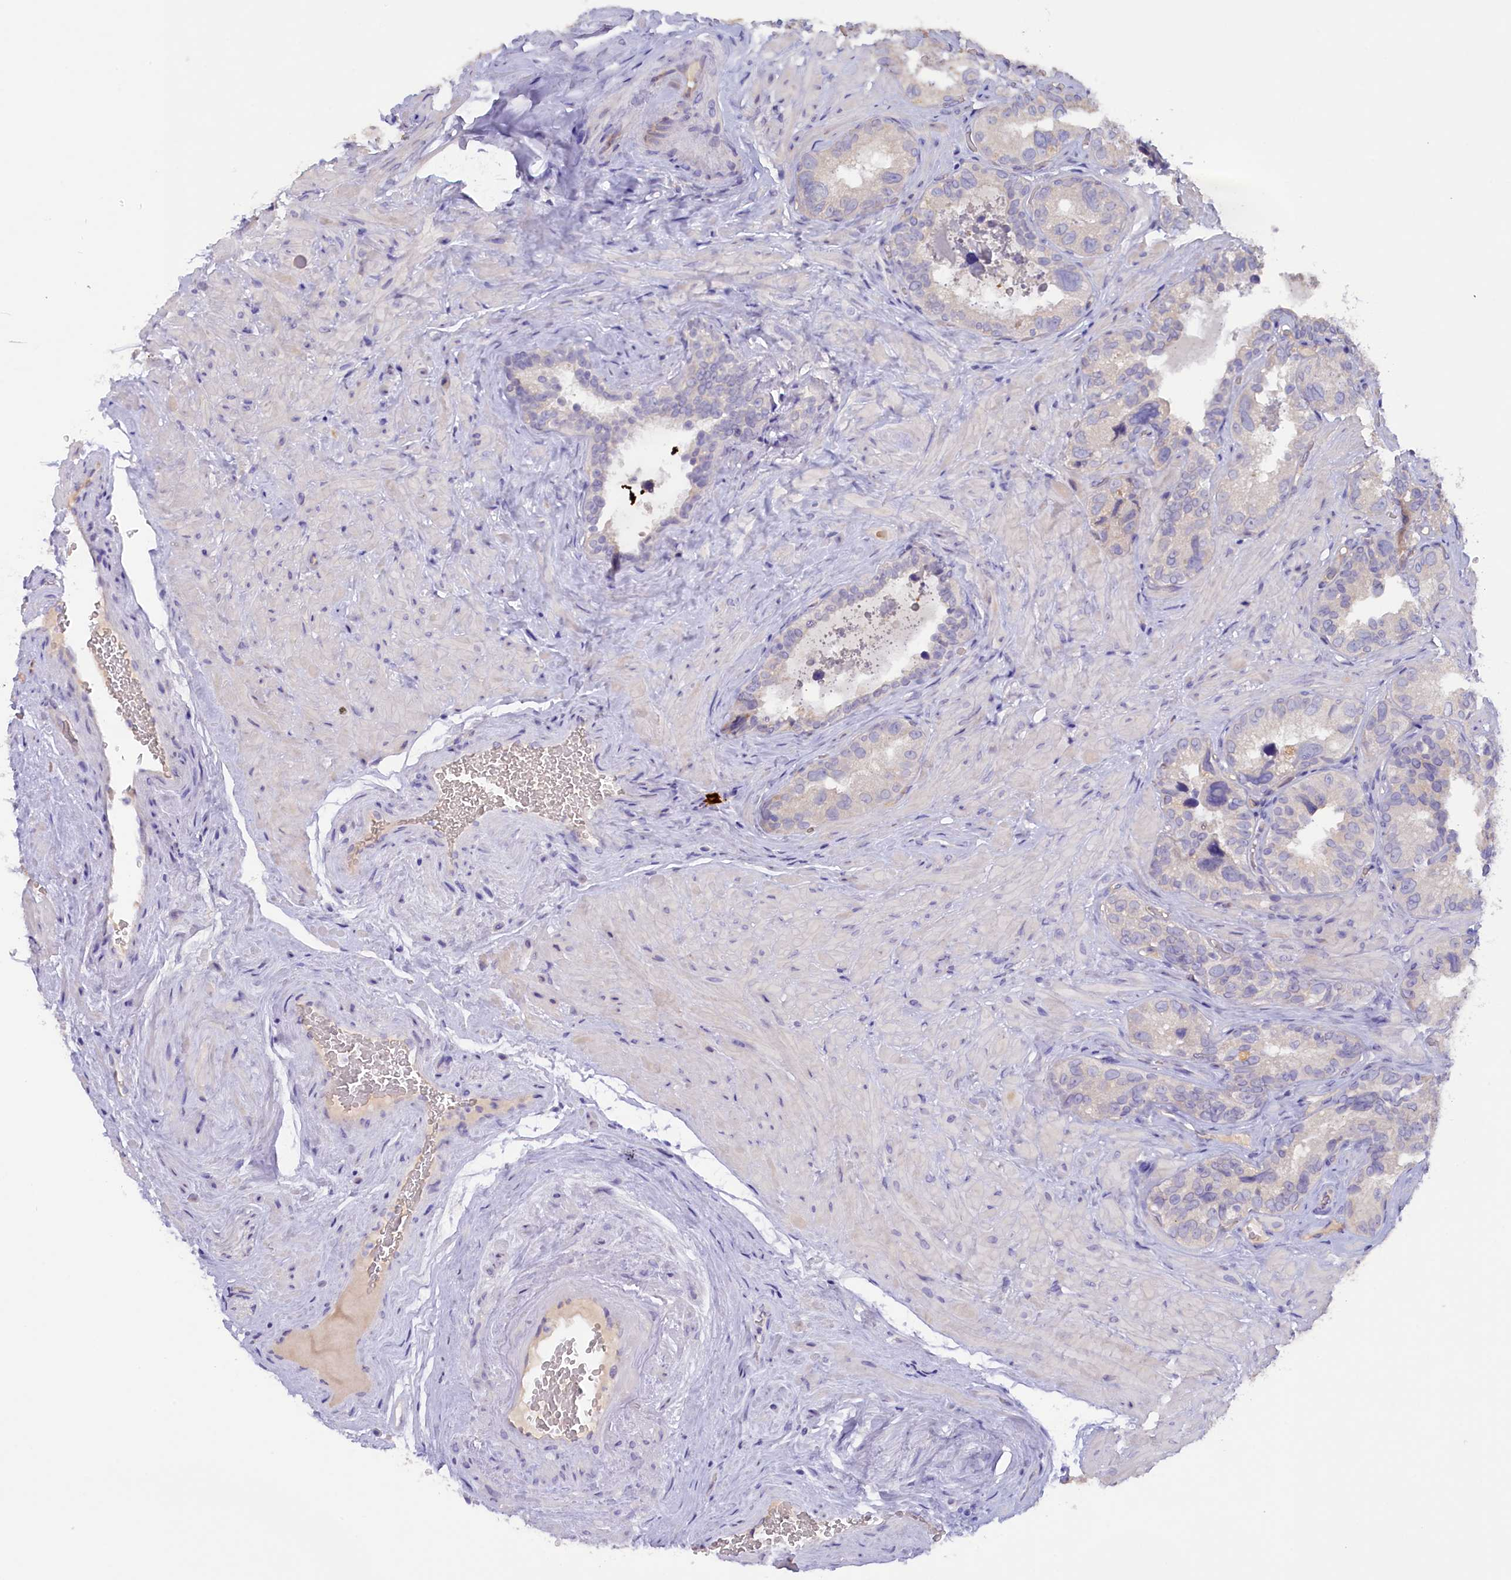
{"staining": {"intensity": "negative", "quantity": "none", "location": "none"}, "tissue": "seminal vesicle", "cell_type": "Glandular cells", "image_type": "normal", "snomed": [{"axis": "morphology", "description": "Normal tissue, NOS"}, {"axis": "topography", "description": "Seminal veicle"}, {"axis": "topography", "description": "Peripheral nerve tissue"}], "caption": "Protein analysis of unremarkable seminal vesicle shows no significant expression in glandular cells.", "gene": "ZSWIM4", "patient": {"sex": "male", "age": 67}}